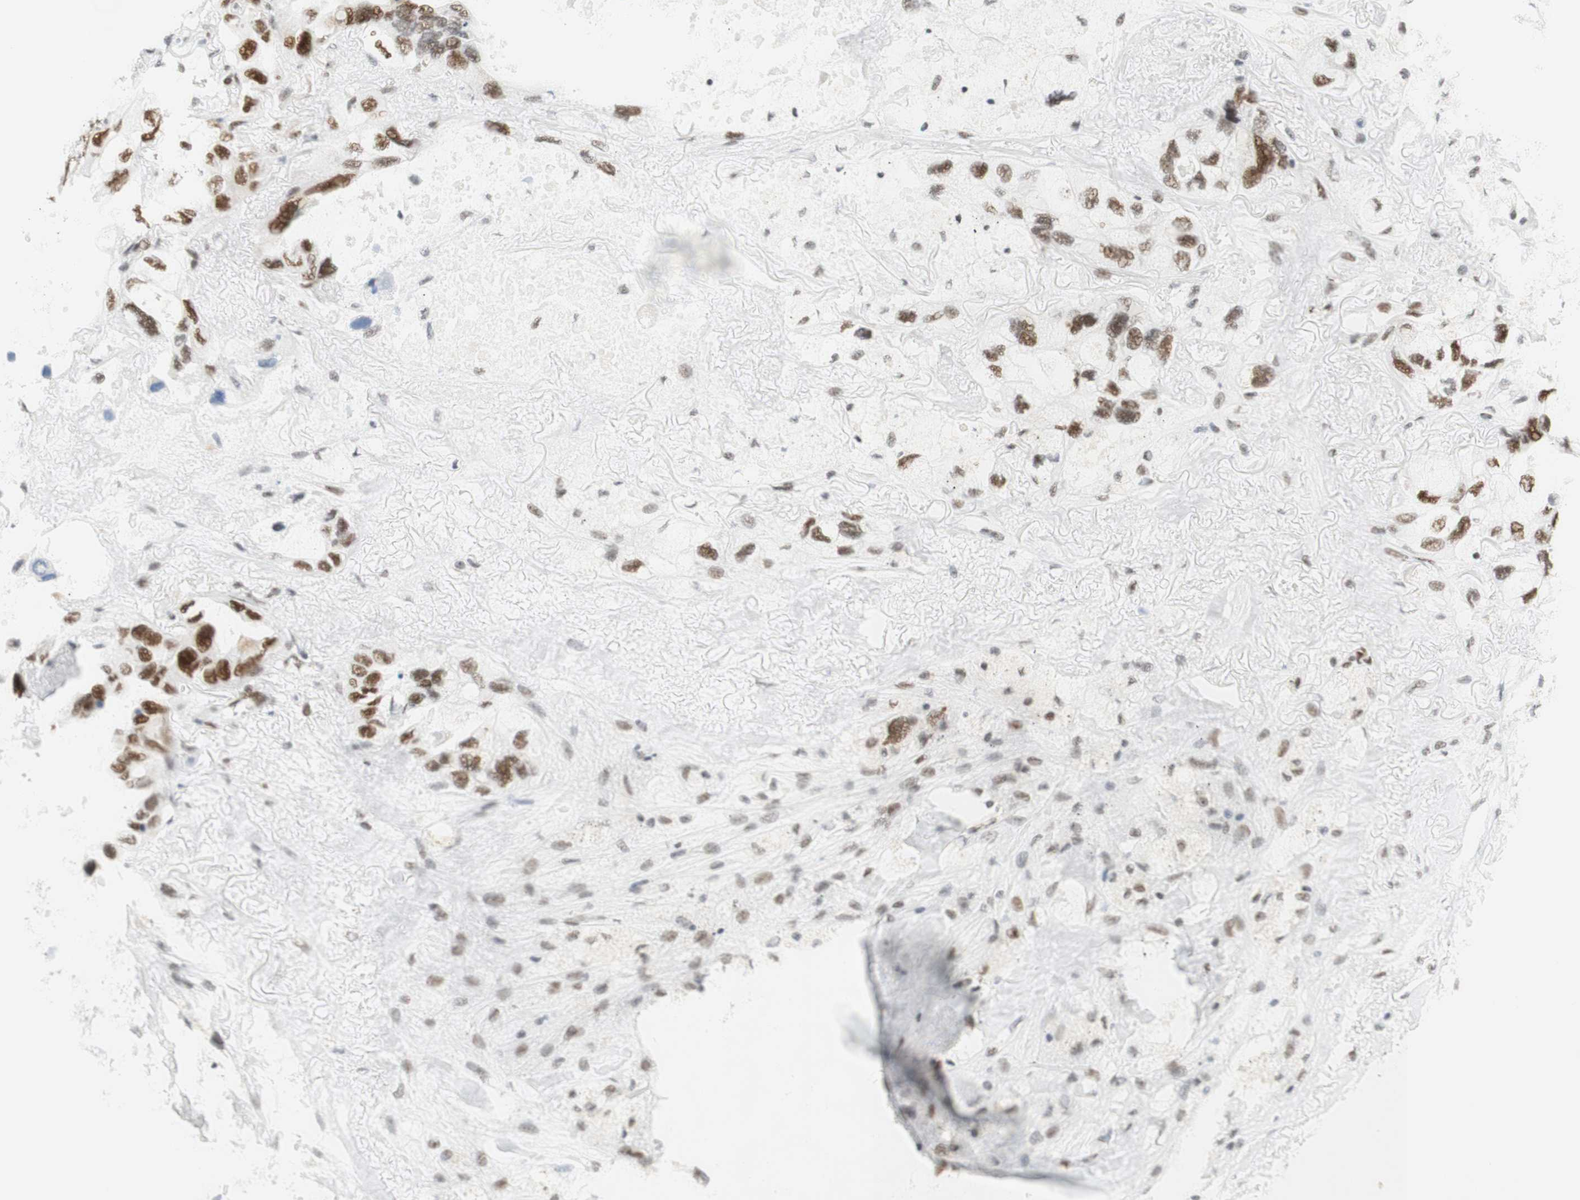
{"staining": {"intensity": "moderate", "quantity": "25%-75%", "location": "nuclear"}, "tissue": "lung cancer", "cell_type": "Tumor cells", "image_type": "cancer", "snomed": [{"axis": "morphology", "description": "Squamous cell carcinoma, NOS"}, {"axis": "topography", "description": "Lung"}], "caption": "Moderate nuclear protein expression is appreciated in approximately 25%-75% of tumor cells in squamous cell carcinoma (lung). The protein of interest is shown in brown color, while the nuclei are stained blue.", "gene": "RNF20", "patient": {"sex": "female", "age": 73}}